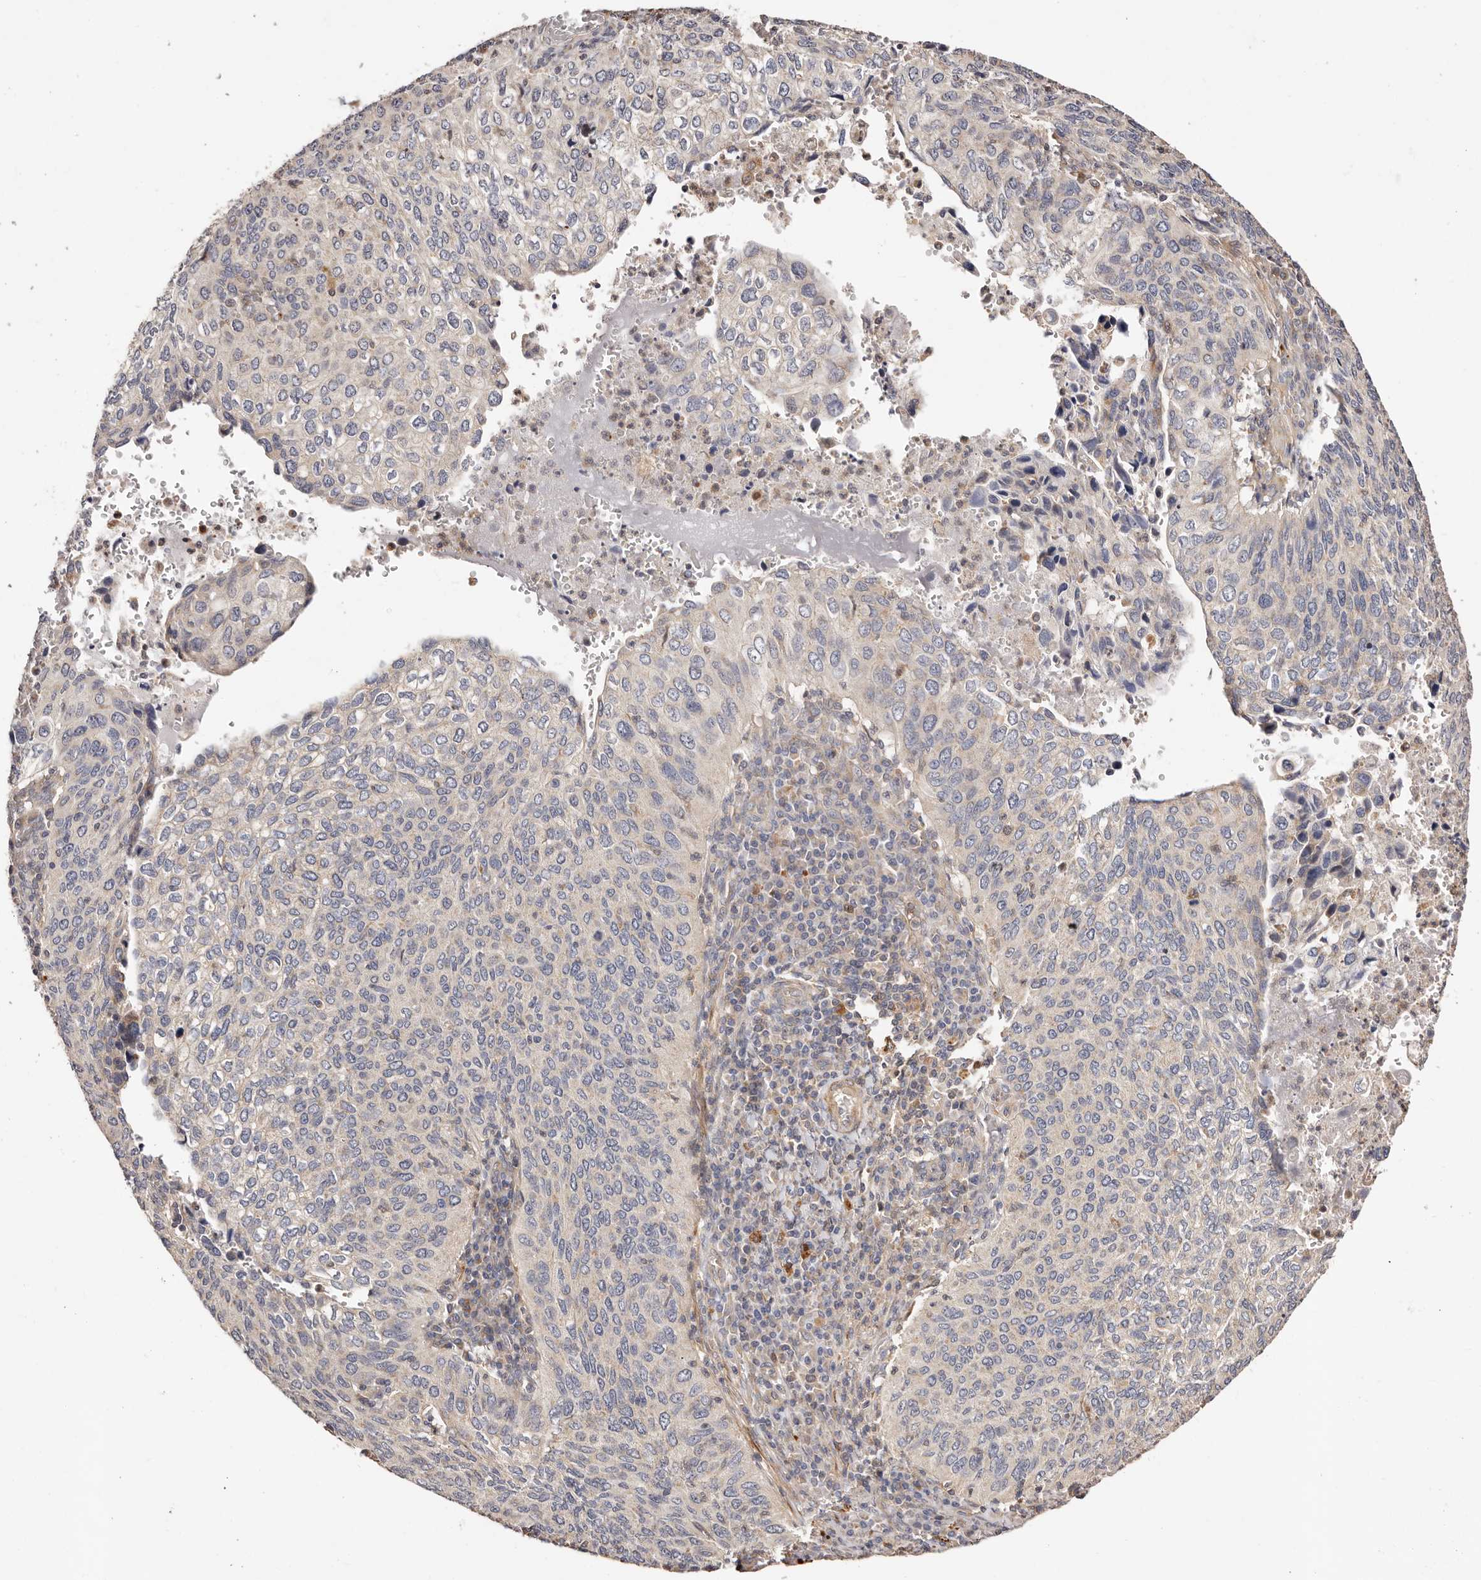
{"staining": {"intensity": "negative", "quantity": "none", "location": "none"}, "tissue": "cervical cancer", "cell_type": "Tumor cells", "image_type": "cancer", "snomed": [{"axis": "morphology", "description": "Squamous cell carcinoma, NOS"}, {"axis": "topography", "description": "Cervix"}], "caption": "High power microscopy photomicrograph of an immunohistochemistry photomicrograph of squamous cell carcinoma (cervical), revealing no significant positivity in tumor cells.", "gene": "MAPK1", "patient": {"sex": "female", "age": 38}}